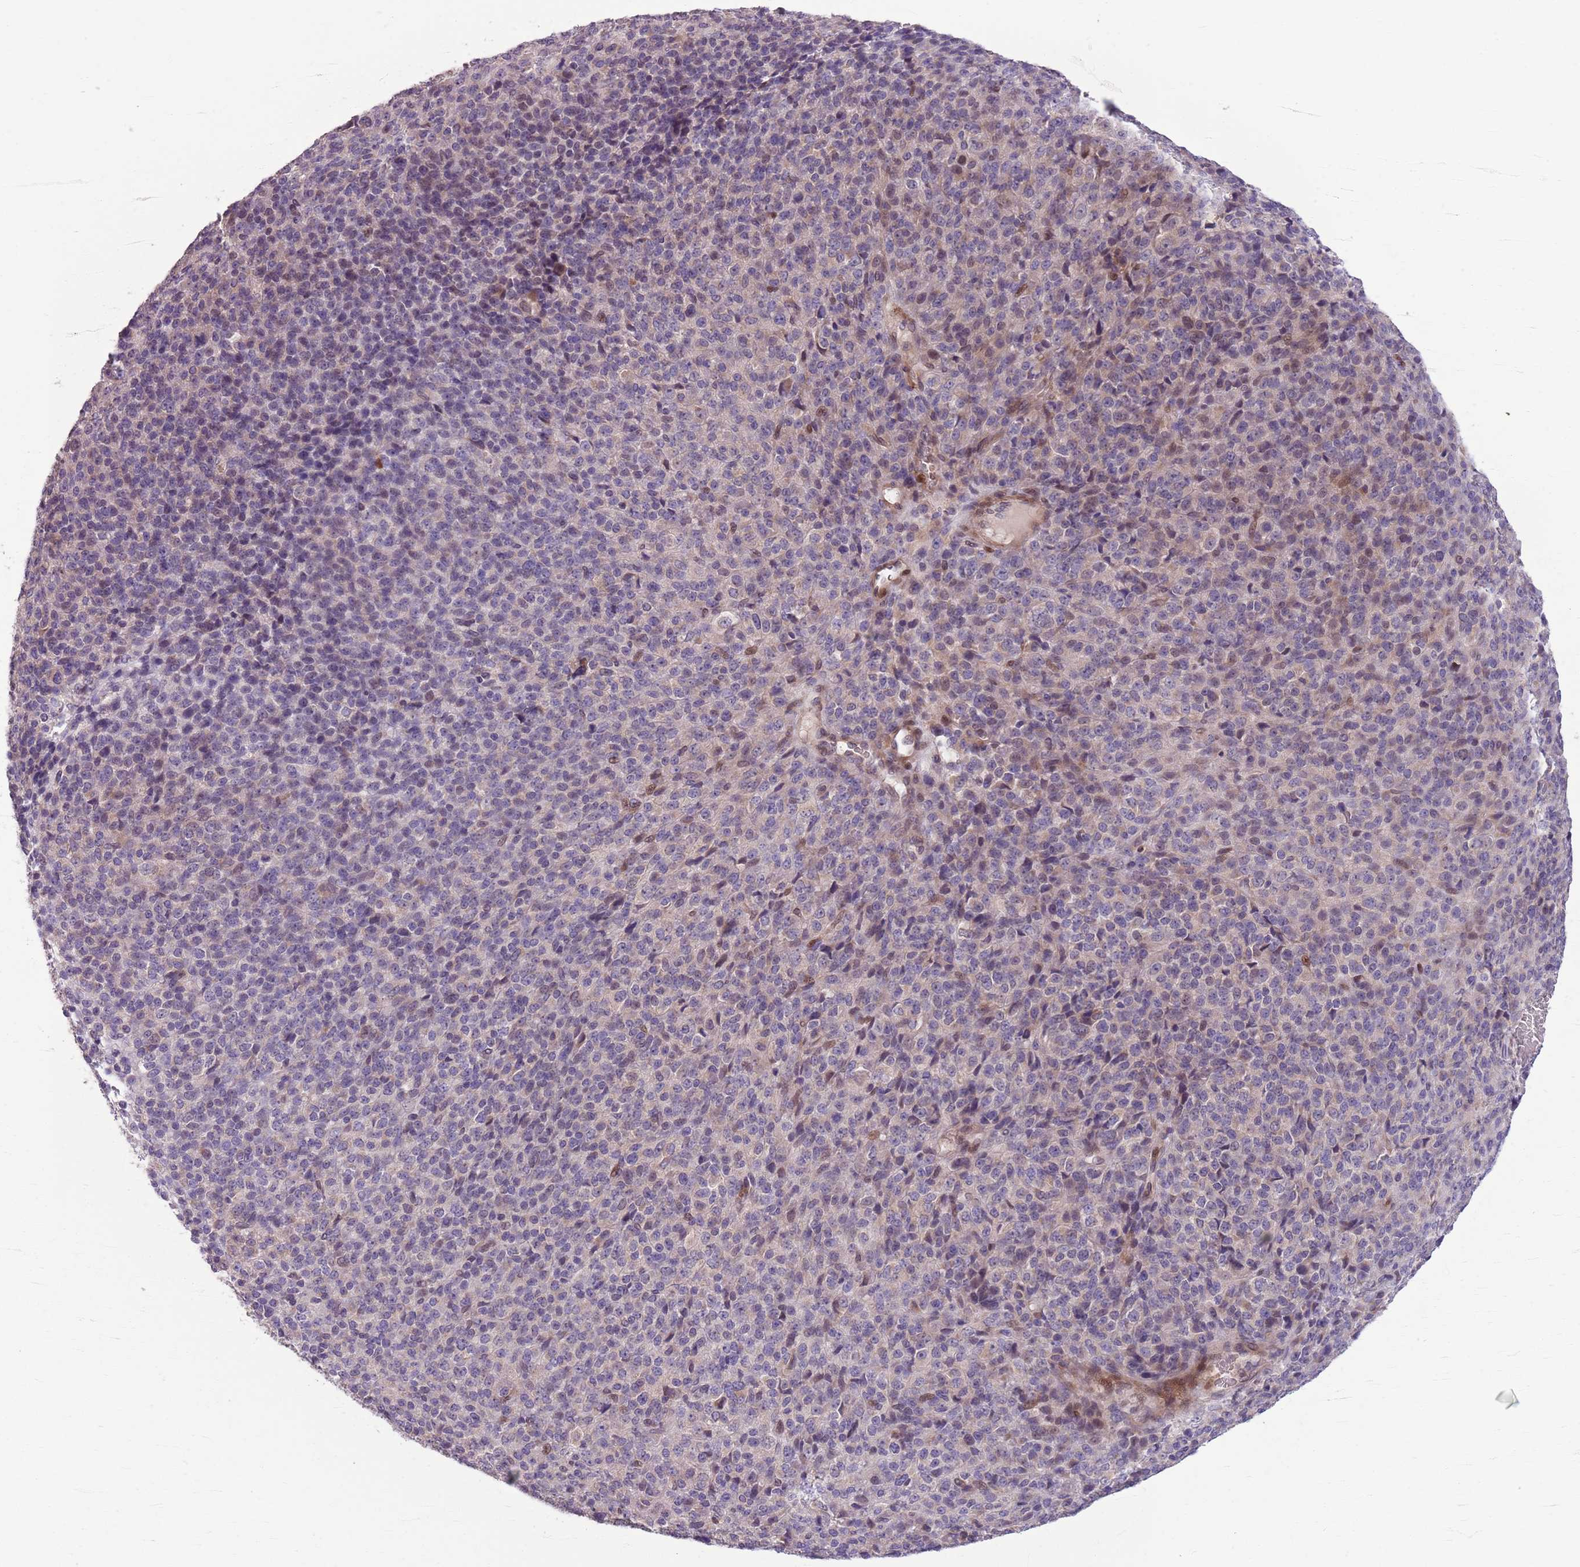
{"staining": {"intensity": "moderate", "quantity": "<25%", "location": "cytoplasmic/membranous,nuclear"}, "tissue": "melanoma", "cell_type": "Tumor cells", "image_type": "cancer", "snomed": [{"axis": "morphology", "description": "Malignant melanoma, Metastatic site"}, {"axis": "topography", "description": "Brain"}], "caption": "Malignant melanoma (metastatic site) was stained to show a protein in brown. There is low levels of moderate cytoplasmic/membranous and nuclear positivity in approximately <25% of tumor cells. (DAB (3,3'-diaminobenzidine) = brown stain, brightfield microscopy at high magnification).", "gene": "CCND2", "patient": {"sex": "female", "age": 56}}